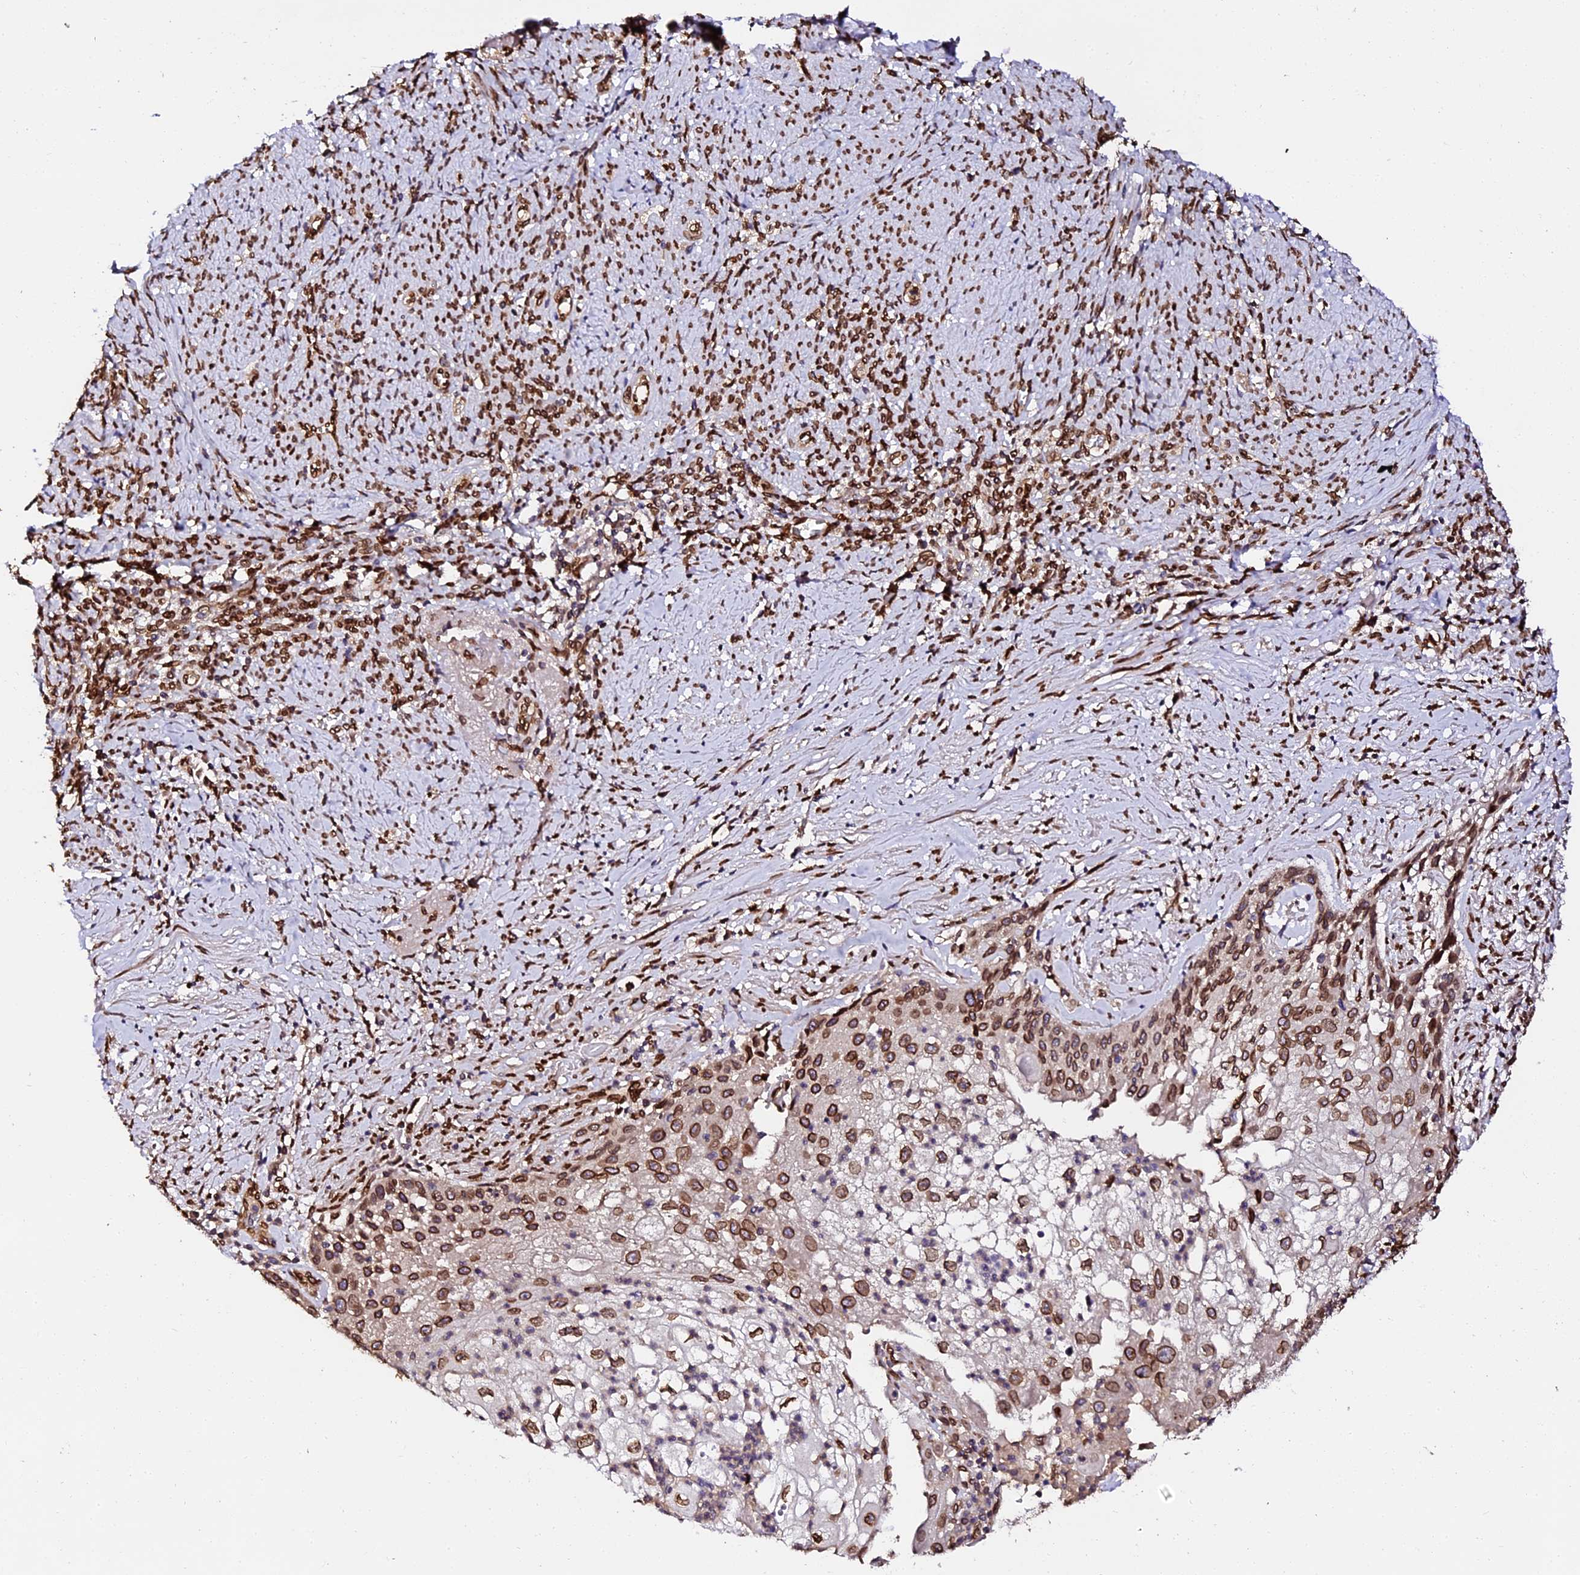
{"staining": {"intensity": "strong", "quantity": ">75%", "location": "cytoplasmic/membranous,nuclear"}, "tissue": "cervical cancer", "cell_type": "Tumor cells", "image_type": "cancer", "snomed": [{"axis": "morphology", "description": "Squamous cell carcinoma, NOS"}, {"axis": "topography", "description": "Cervix"}], "caption": "Squamous cell carcinoma (cervical) tissue shows strong cytoplasmic/membranous and nuclear positivity in approximately >75% of tumor cells", "gene": "ANAPC5", "patient": {"sex": "female", "age": 67}}